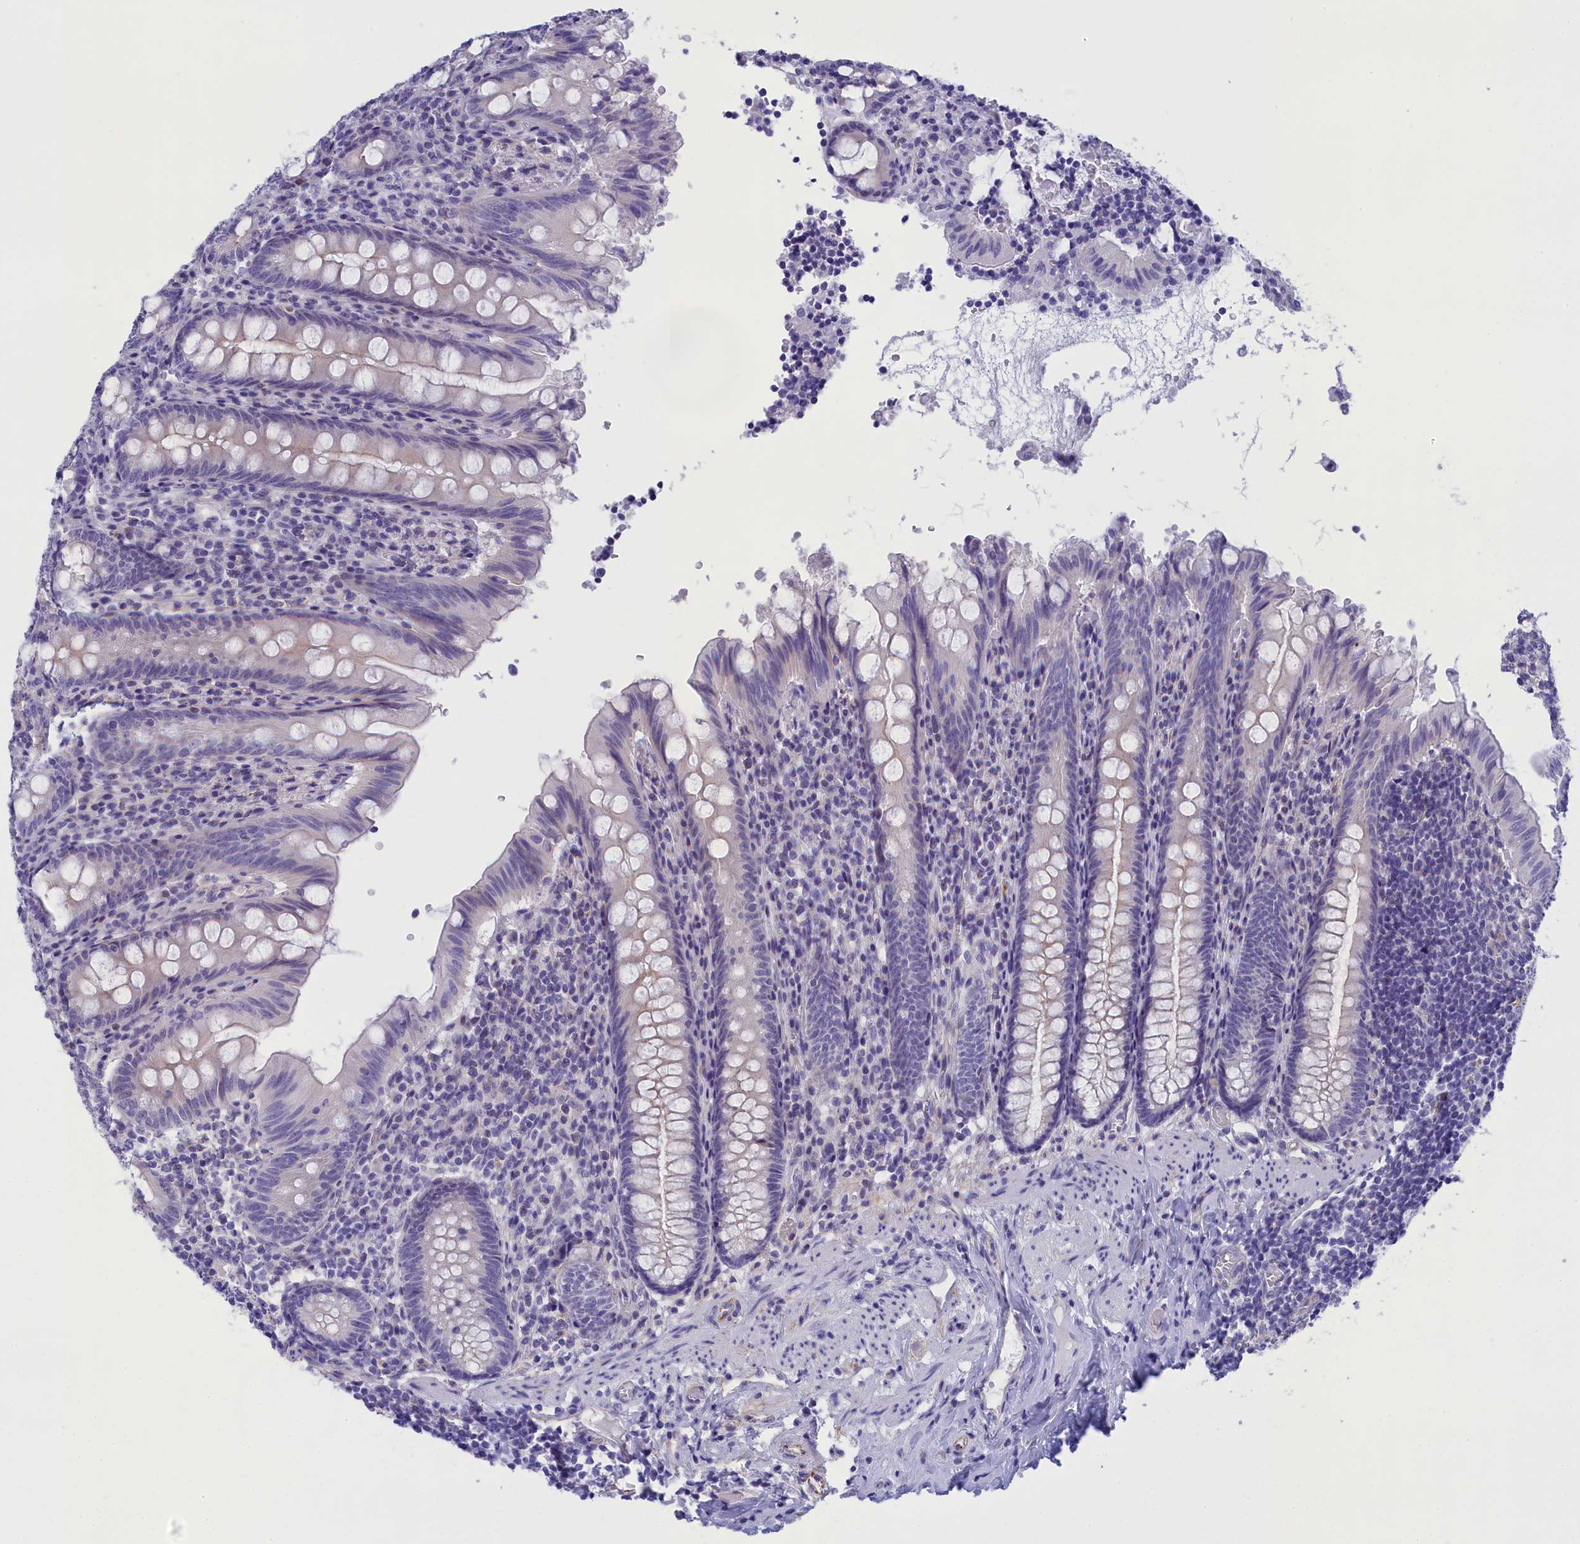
{"staining": {"intensity": "negative", "quantity": "none", "location": "none"}, "tissue": "appendix", "cell_type": "Glandular cells", "image_type": "normal", "snomed": [{"axis": "morphology", "description": "Normal tissue, NOS"}, {"axis": "topography", "description": "Appendix"}], "caption": "Immunohistochemical staining of unremarkable appendix exhibits no significant staining in glandular cells. (Immunohistochemistry (ihc), brightfield microscopy, high magnification).", "gene": "TACSTD2", "patient": {"sex": "male", "age": 55}}